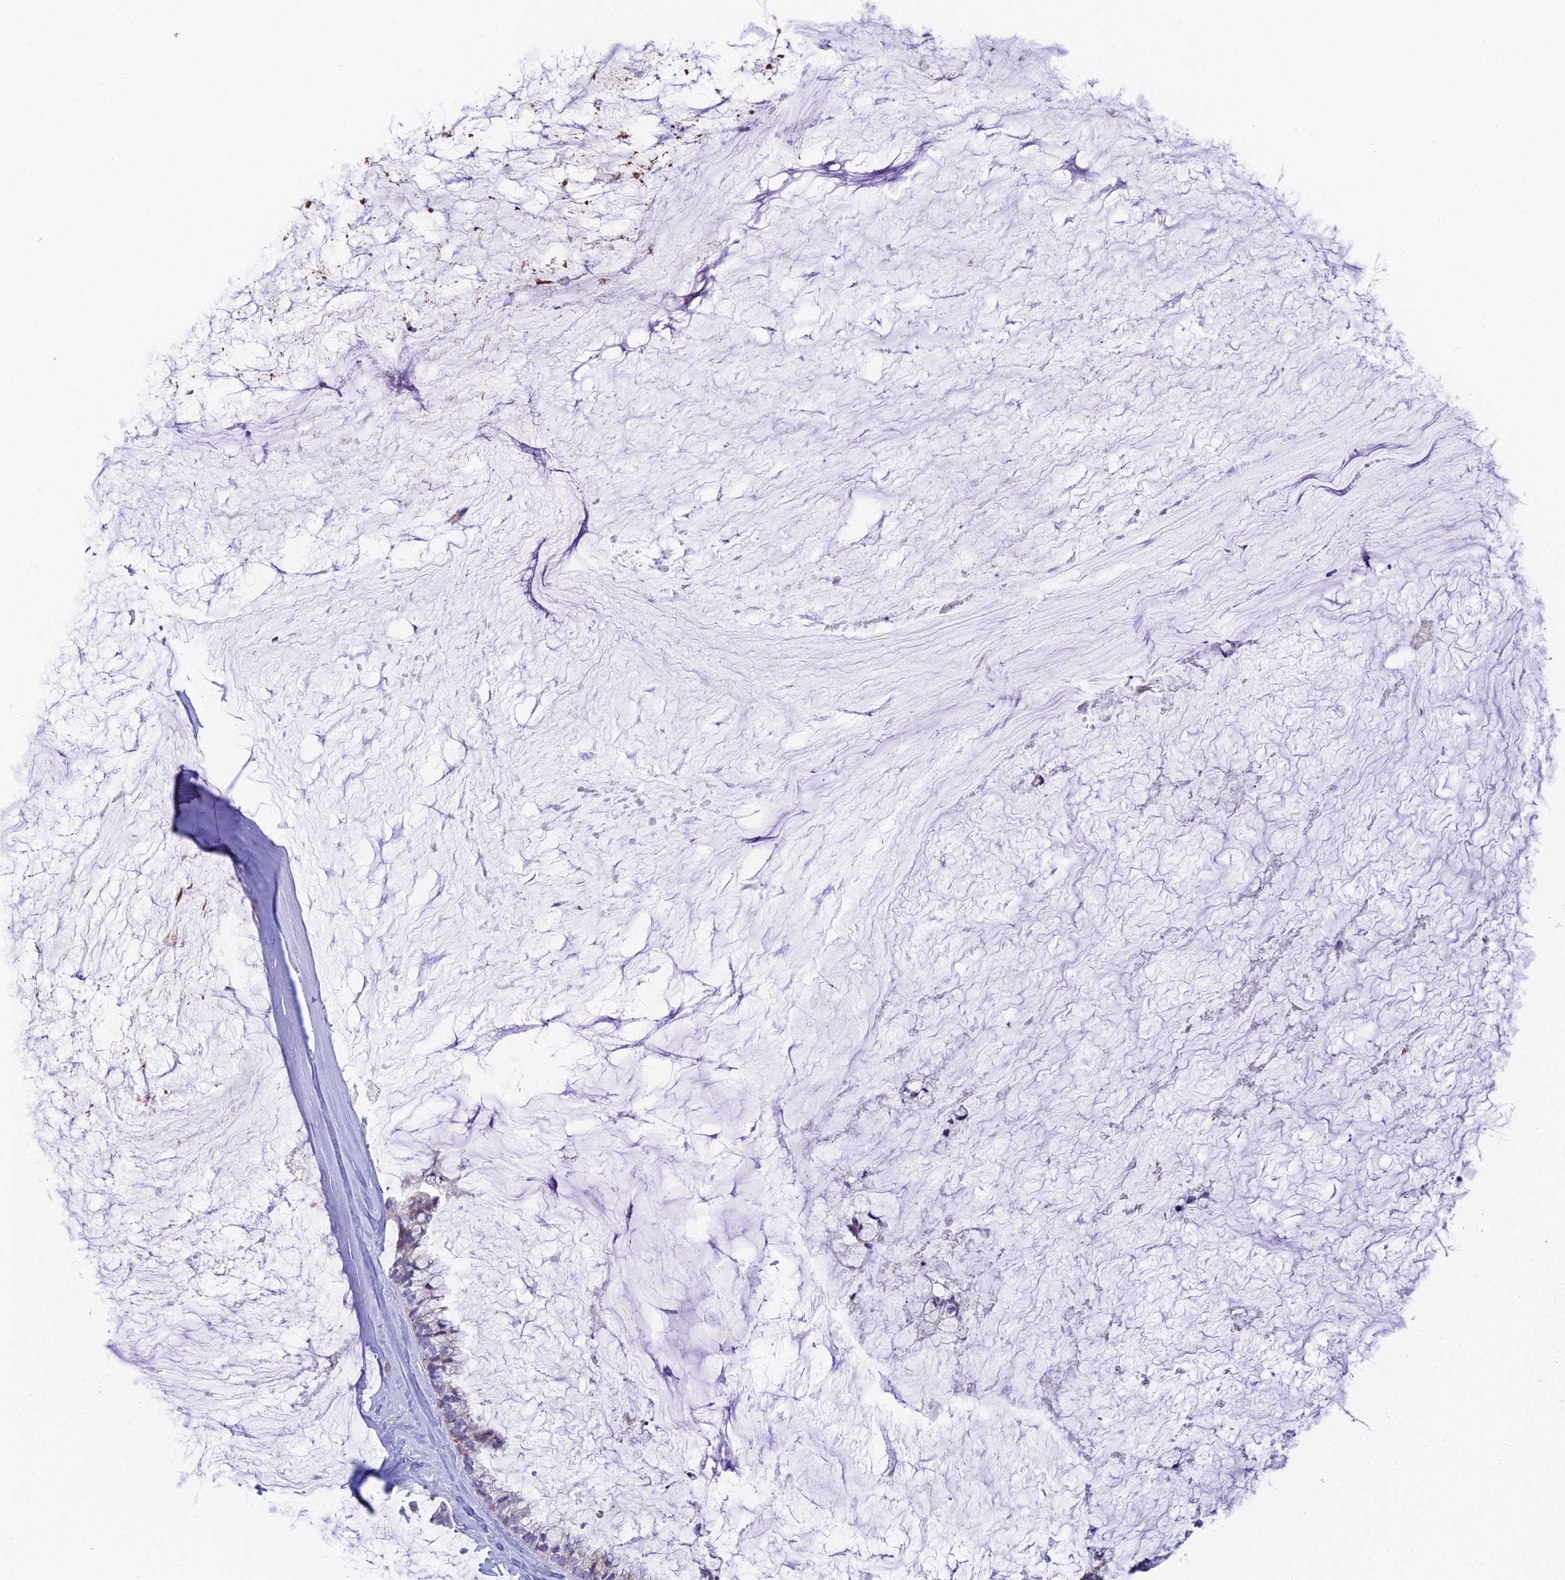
{"staining": {"intensity": "weak", "quantity": "25%-75%", "location": "cytoplasmic/membranous"}, "tissue": "ovarian cancer", "cell_type": "Tumor cells", "image_type": "cancer", "snomed": [{"axis": "morphology", "description": "Cystadenocarcinoma, mucinous, NOS"}, {"axis": "topography", "description": "Ovary"}], "caption": "Immunohistochemical staining of ovarian cancer exhibits low levels of weak cytoplasmic/membranous staining in about 25%-75% of tumor cells.", "gene": "REXO5", "patient": {"sex": "female", "age": 39}}